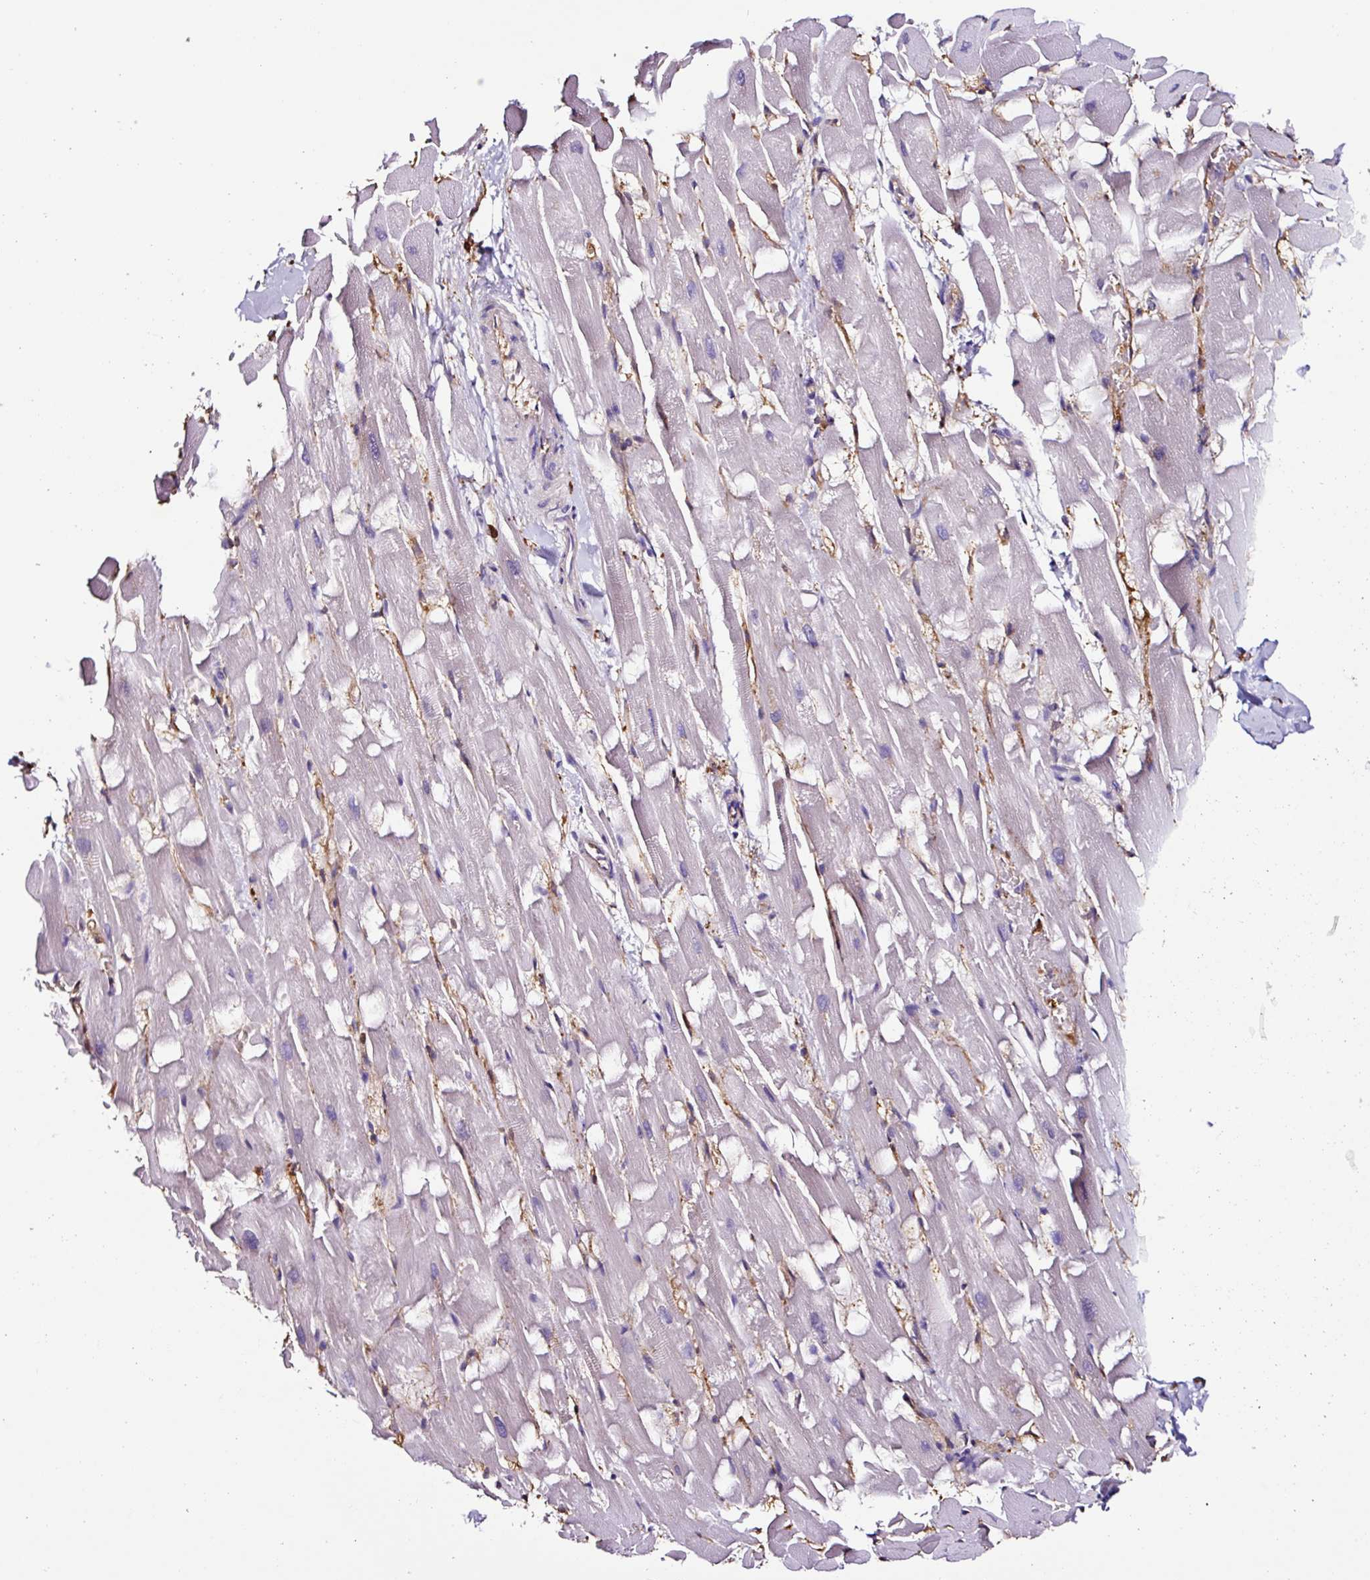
{"staining": {"intensity": "negative", "quantity": "none", "location": "none"}, "tissue": "heart muscle", "cell_type": "Cardiomyocytes", "image_type": "normal", "snomed": [{"axis": "morphology", "description": "Normal tissue, NOS"}, {"axis": "topography", "description": "Heart"}], "caption": "Immunohistochemistry (IHC) photomicrograph of normal heart muscle: heart muscle stained with DAB (3,3'-diaminobenzidine) shows no significant protein positivity in cardiomyocytes.", "gene": "ARHGDIB", "patient": {"sex": "male", "age": 37}}